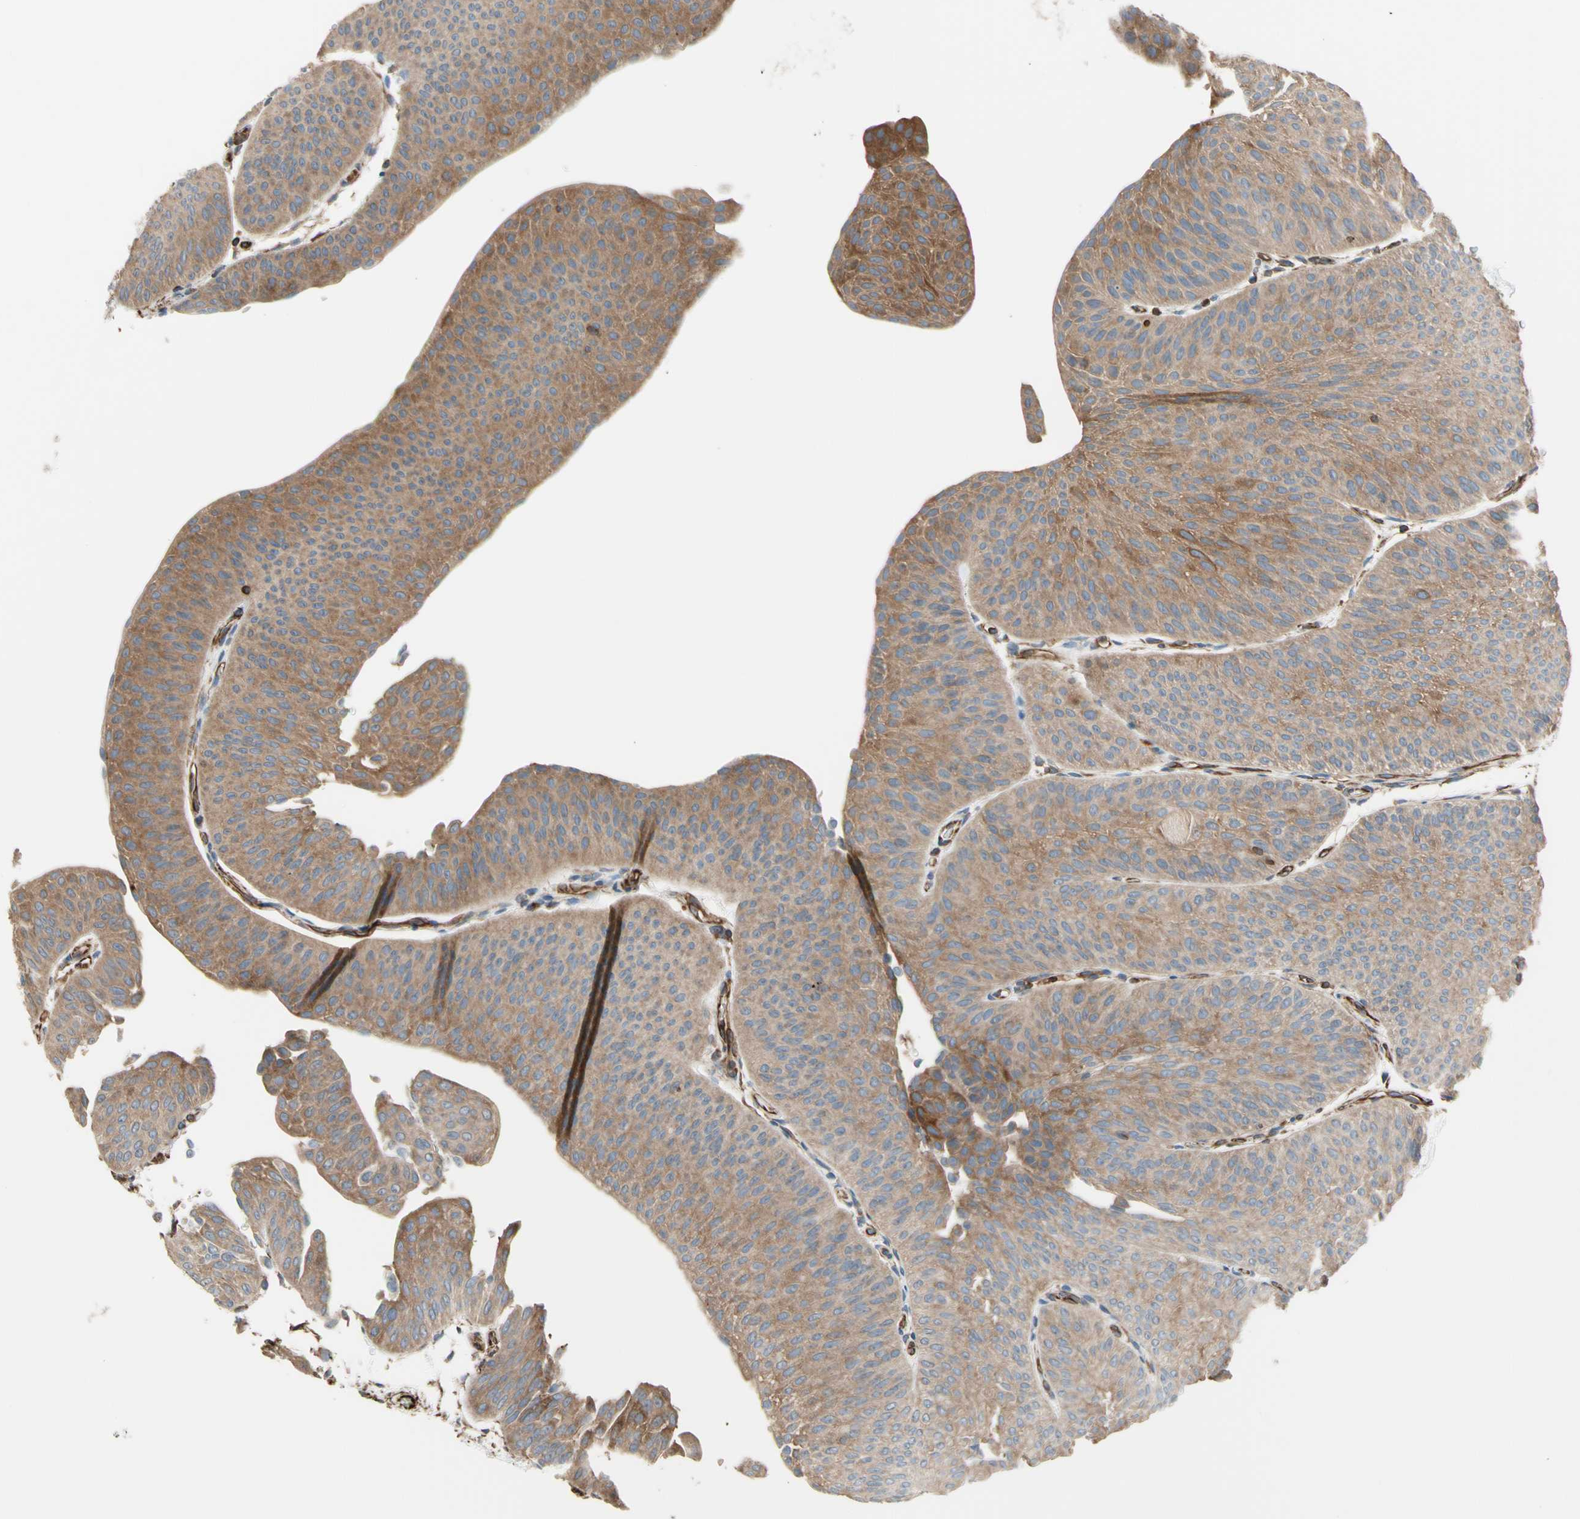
{"staining": {"intensity": "weak", "quantity": ">75%", "location": "cytoplasmic/membranous"}, "tissue": "urothelial cancer", "cell_type": "Tumor cells", "image_type": "cancer", "snomed": [{"axis": "morphology", "description": "Urothelial carcinoma, Low grade"}, {"axis": "topography", "description": "Urinary bladder"}], "caption": "Immunohistochemical staining of human urothelial carcinoma (low-grade) shows low levels of weak cytoplasmic/membranous expression in approximately >75% of tumor cells.", "gene": "TRAF2", "patient": {"sex": "female", "age": 60}}